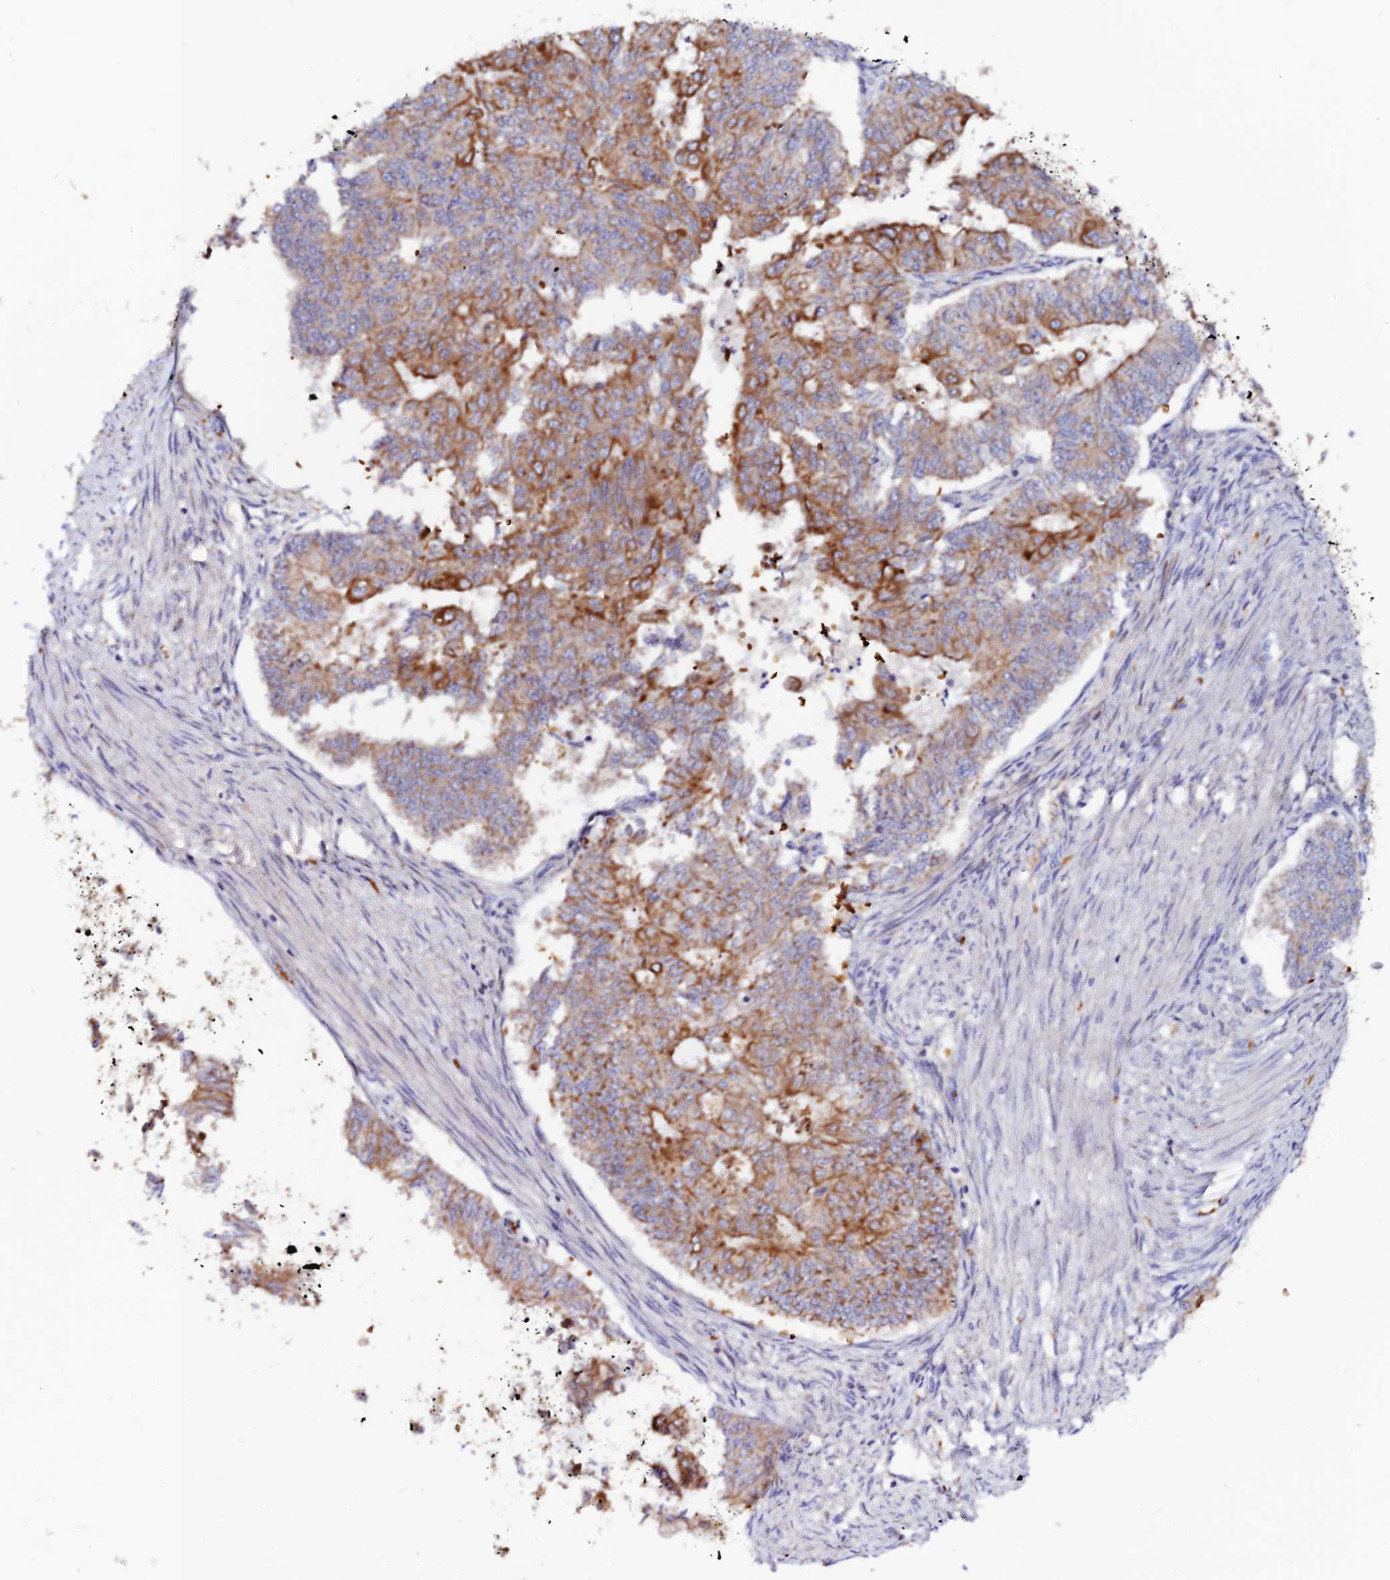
{"staining": {"intensity": "moderate", "quantity": "25%-75%", "location": "cytoplasmic/membranous"}, "tissue": "endometrial cancer", "cell_type": "Tumor cells", "image_type": "cancer", "snomed": [{"axis": "morphology", "description": "Adenocarcinoma, NOS"}, {"axis": "topography", "description": "Endometrium"}], "caption": "Protein expression by immunohistochemistry reveals moderate cytoplasmic/membranous expression in about 25%-75% of tumor cells in adenocarcinoma (endometrial).", "gene": "DENND2D", "patient": {"sex": "female", "age": 32}}